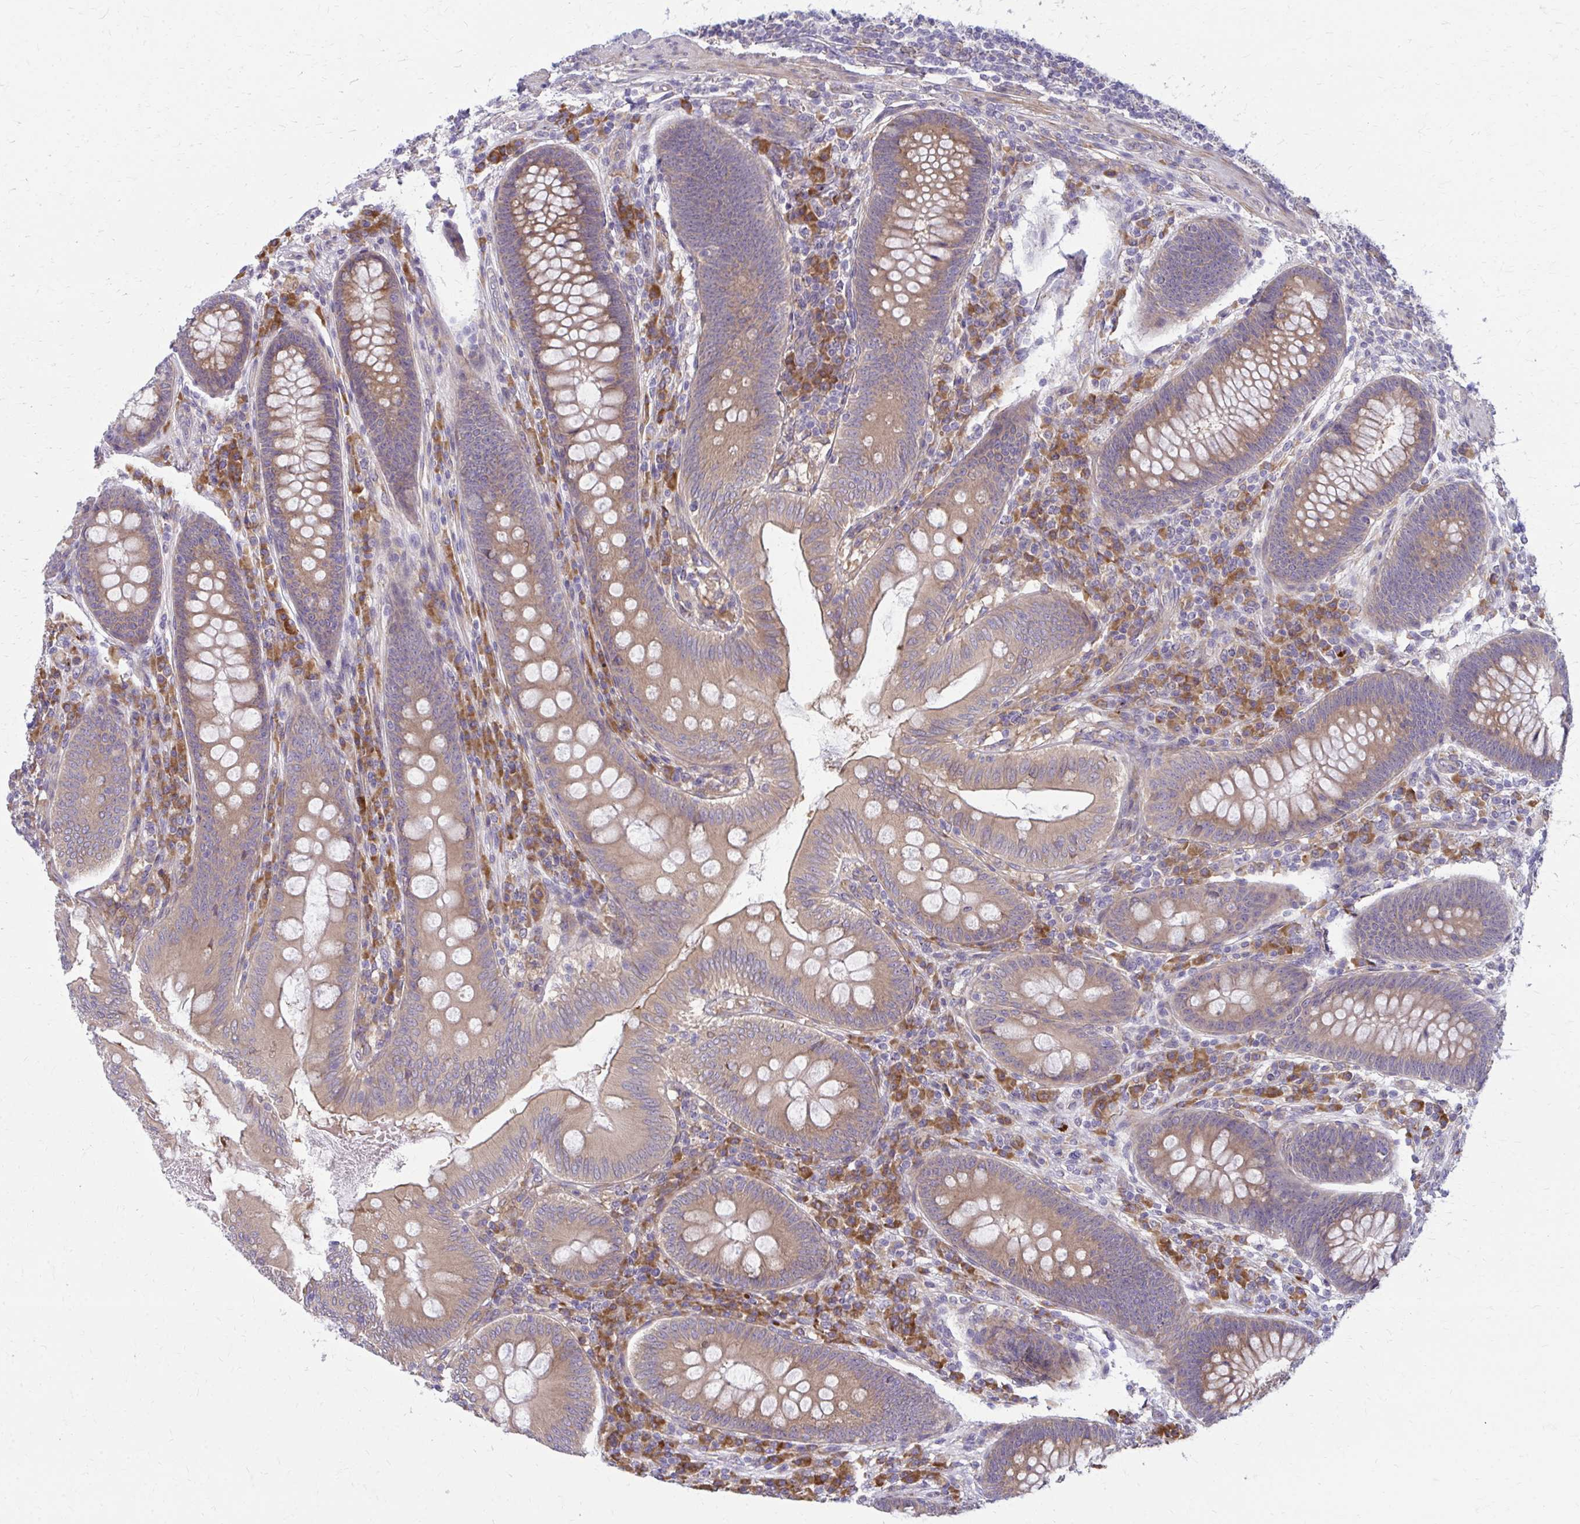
{"staining": {"intensity": "moderate", "quantity": ">75%", "location": "cytoplasmic/membranous"}, "tissue": "appendix", "cell_type": "Glandular cells", "image_type": "normal", "snomed": [{"axis": "morphology", "description": "Normal tissue, NOS"}, {"axis": "topography", "description": "Appendix"}], "caption": "Appendix stained with immunohistochemistry (IHC) exhibits moderate cytoplasmic/membranous expression in about >75% of glandular cells. The staining was performed using DAB (3,3'-diaminobenzidine) to visualize the protein expression in brown, while the nuclei were stained in blue with hematoxylin (Magnification: 20x).", "gene": "CEMP1", "patient": {"sex": "male", "age": 71}}